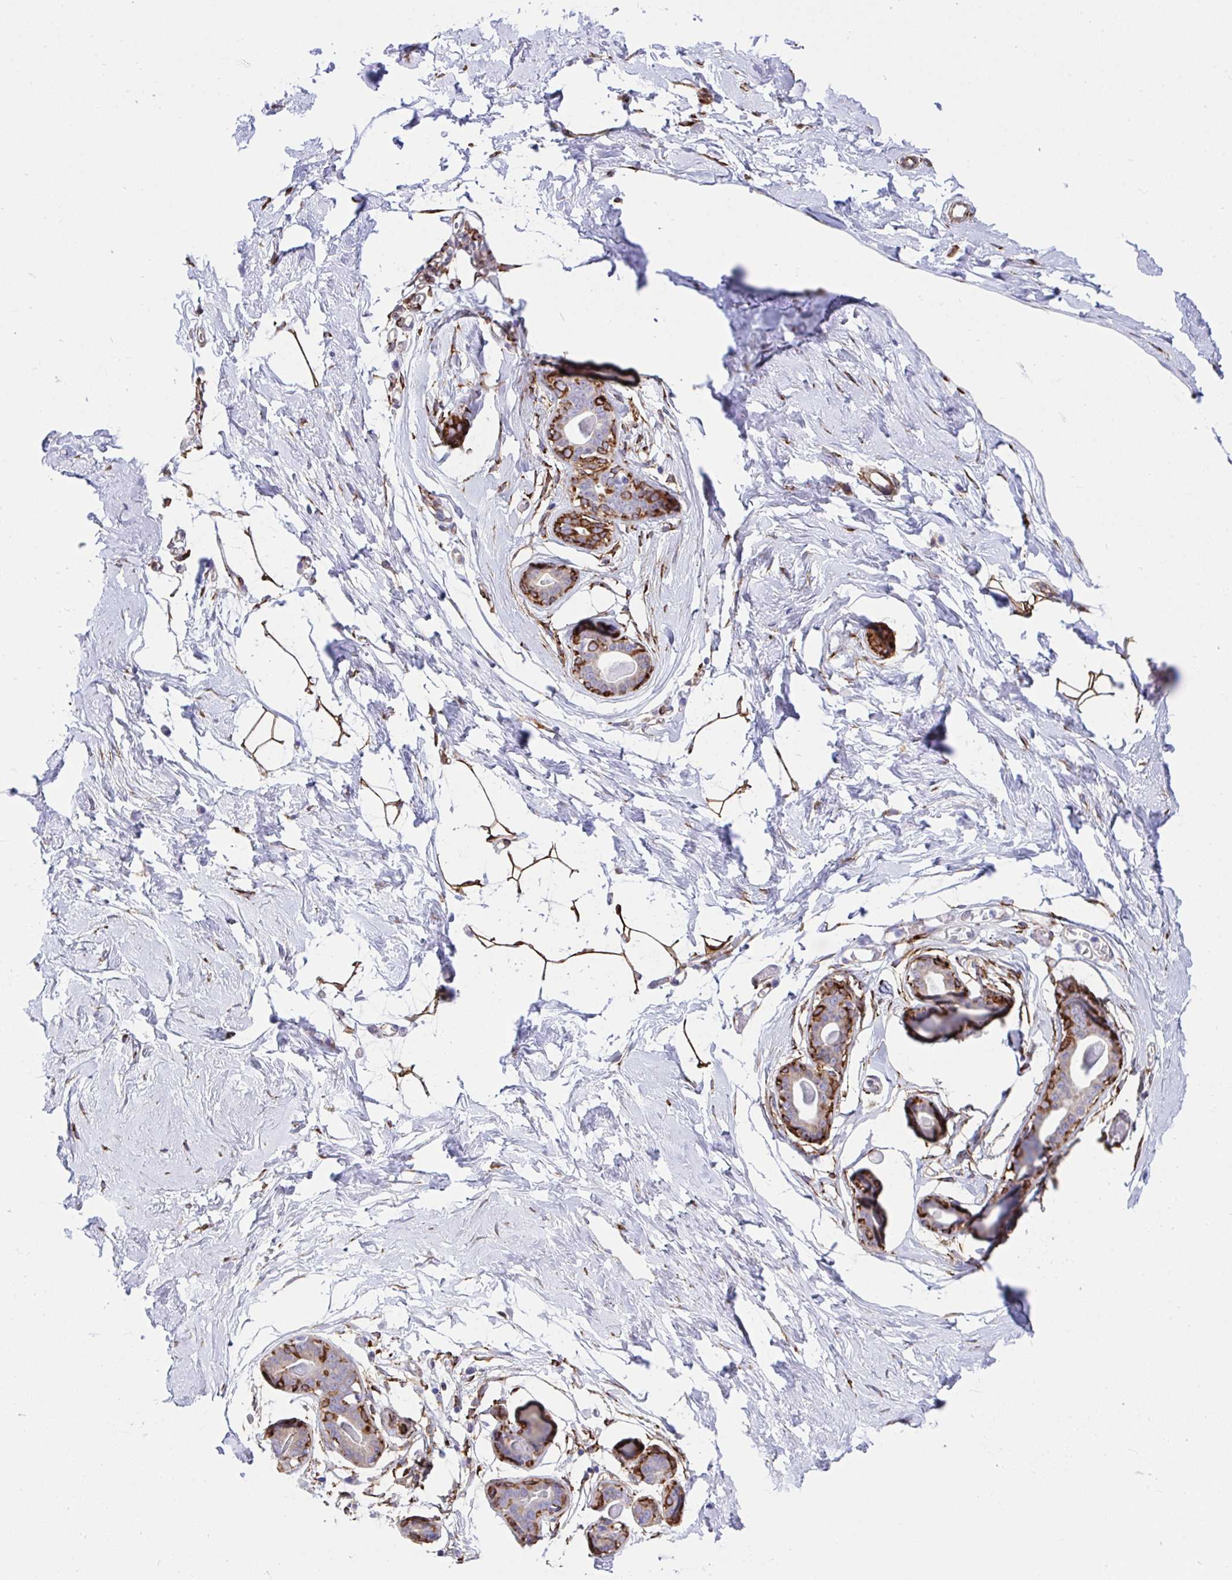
{"staining": {"intensity": "strong", "quantity": ">75%", "location": "cytoplasmic/membranous"}, "tissue": "breast", "cell_type": "Adipocytes", "image_type": "normal", "snomed": [{"axis": "morphology", "description": "Normal tissue, NOS"}, {"axis": "topography", "description": "Breast"}], "caption": "Strong cytoplasmic/membranous expression for a protein is seen in approximately >75% of adipocytes of benign breast using immunohistochemistry.", "gene": "ASPH", "patient": {"sex": "female", "age": 45}}